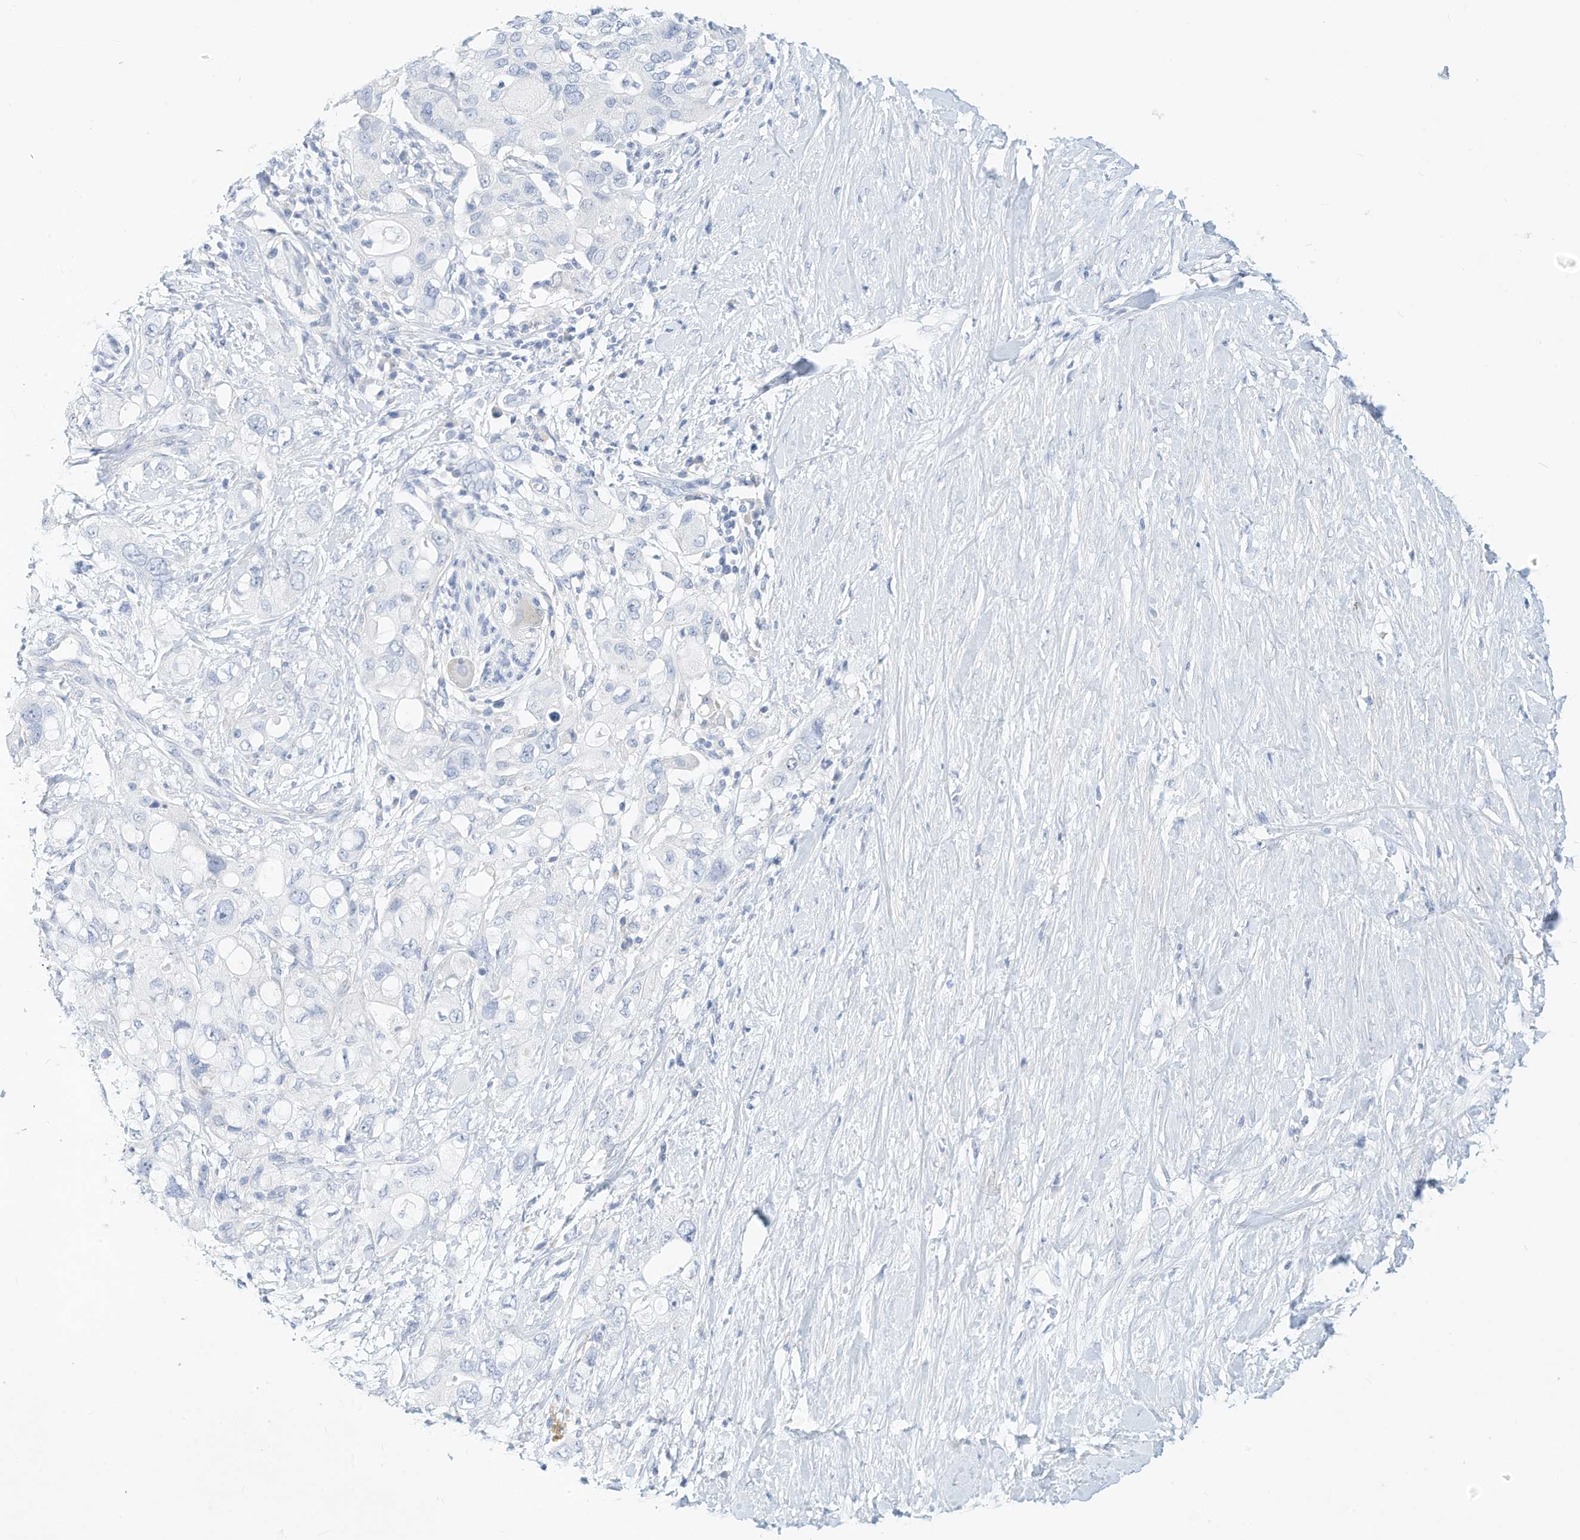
{"staining": {"intensity": "negative", "quantity": "none", "location": "none"}, "tissue": "pancreatic cancer", "cell_type": "Tumor cells", "image_type": "cancer", "snomed": [{"axis": "morphology", "description": "Adenocarcinoma, NOS"}, {"axis": "topography", "description": "Pancreas"}], "caption": "High magnification brightfield microscopy of pancreatic cancer (adenocarcinoma) stained with DAB (3,3'-diaminobenzidine) (brown) and counterstained with hematoxylin (blue): tumor cells show no significant expression.", "gene": "SPOCD1", "patient": {"sex": "female", "age": 56}}